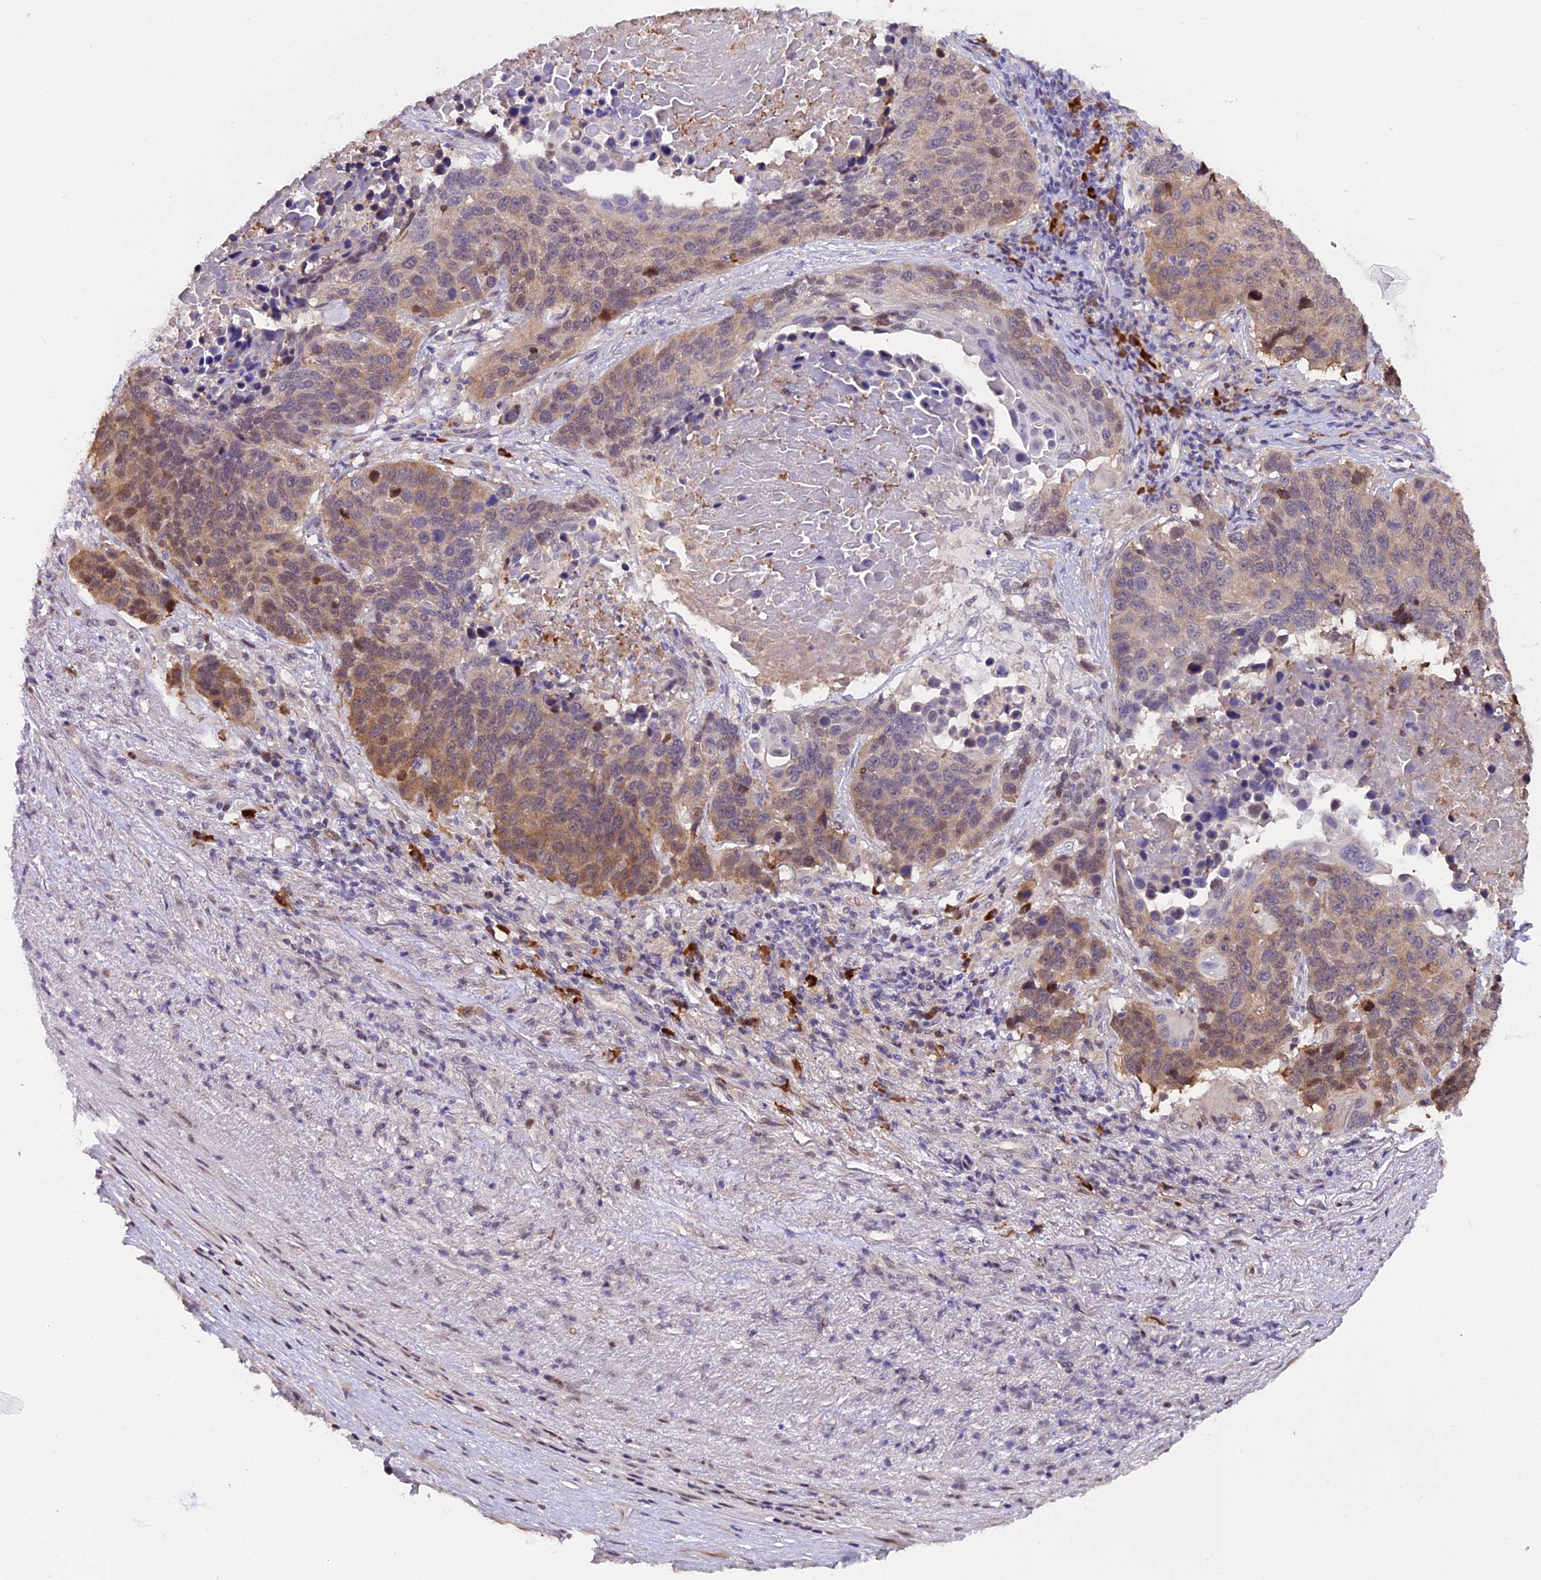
{"staining": {"intensity": "moderate", "quantity": "<25%", "location": "cytoplasmic/membranous,nuclear"}, "tissue": "lung cancer", "cell_type": "Tumor cells", "image_type": "cancer", "snomed": [{"axis": "morphology", "description": "Normal tissue, NOS"}, {"axis": "morphology", "description": "Squamous cell carcinoma, NOS"}, {"axis": "topography", "description": "Lymph node"}, {"axis": "topography", "description": "Lung"}], "caption": "Tumor cells reveal low levels of moderate cytoplasmic/membranous and nuclear positivity in about <25% of cells in squamous cell carcinoma (lung).", "gene": "HERPUD1", "patient": {"sex": "male", "age": 66}}